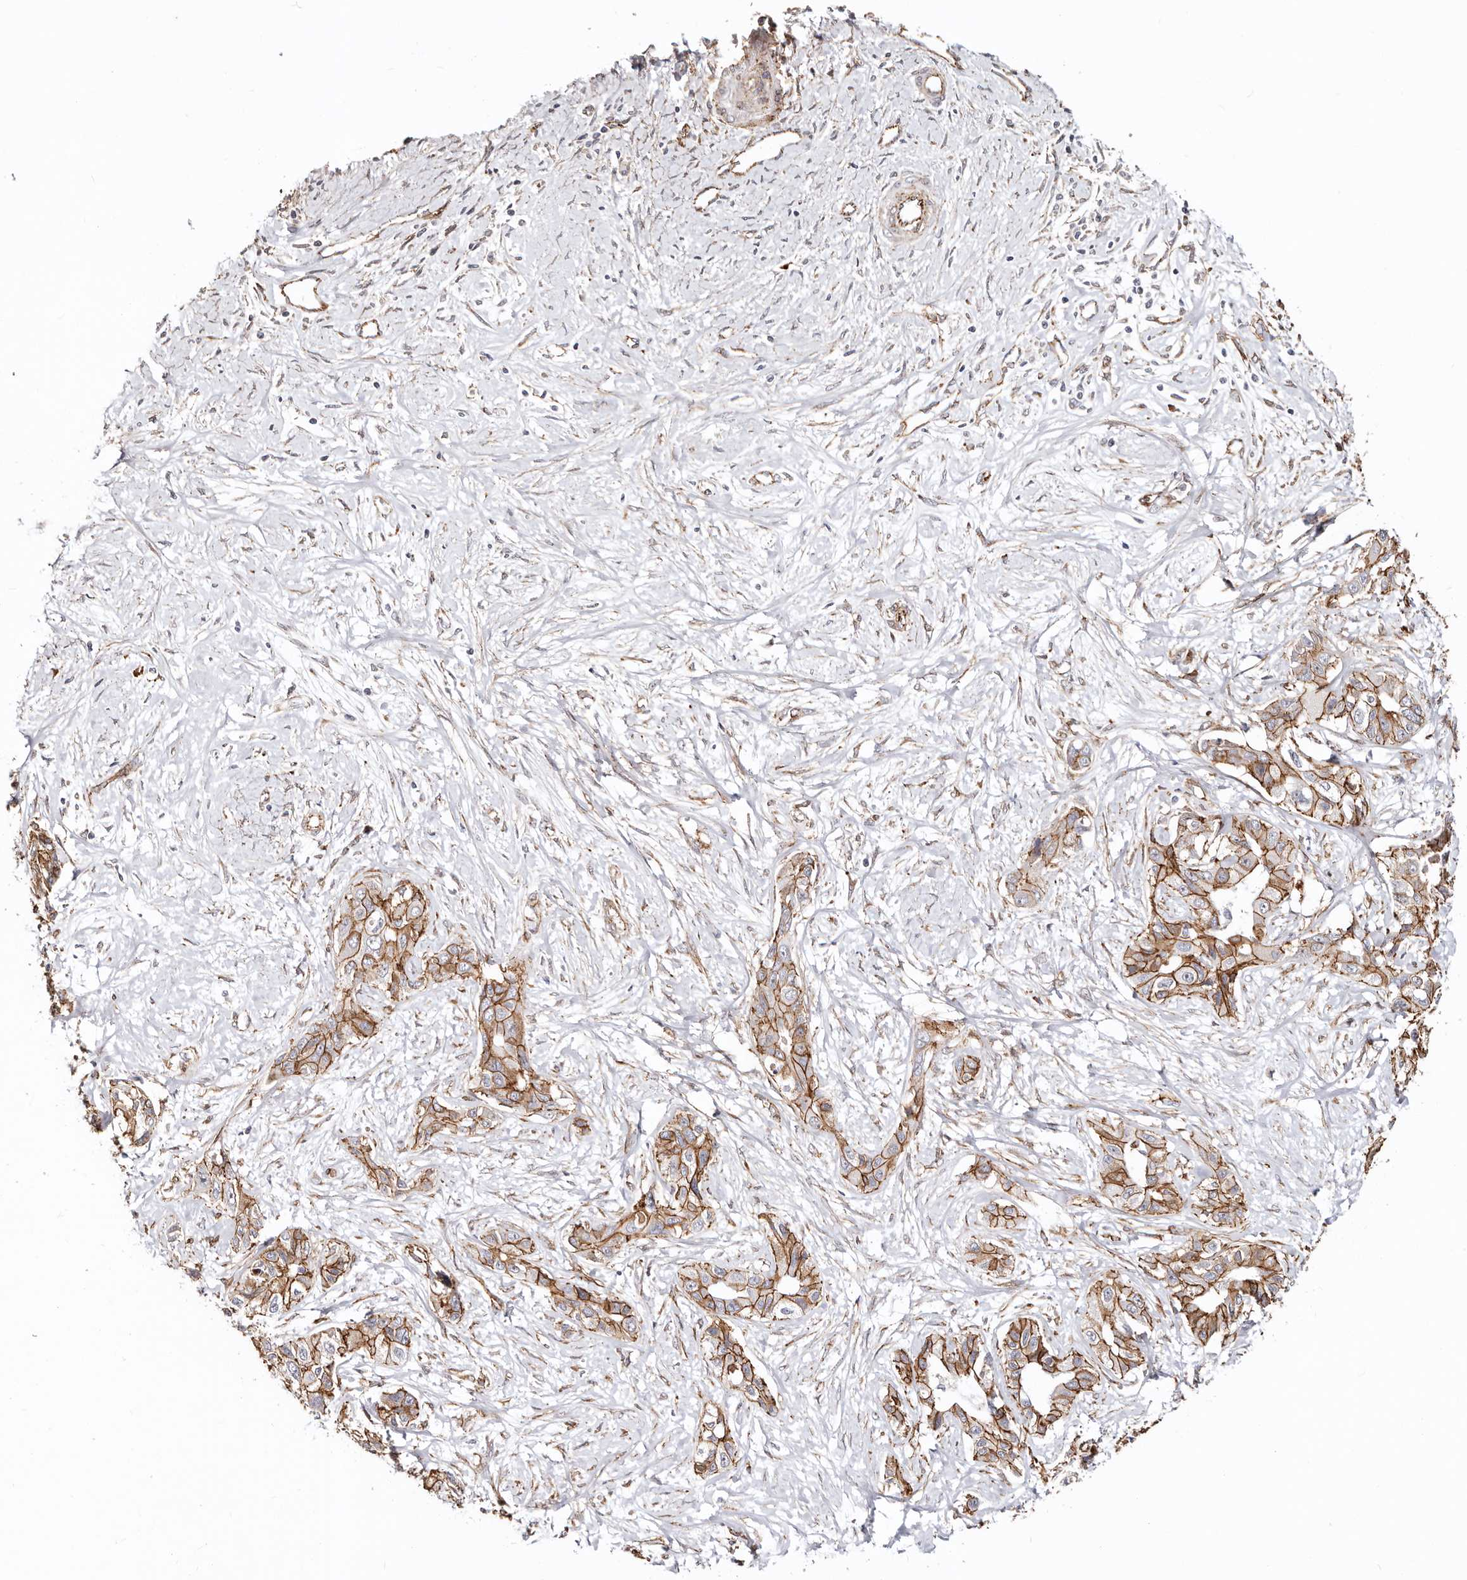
{"staining": {"intensity": "strong", "quantity": ">75%", "location": "cytoplasmic/membranous"}, "tissue": "liver cancer", "cell_type": "Tumor cells", "image_type": "cancer", "snomed": [{"axis": "morphology", "description": "Cholangiocarcinoma"}, {"axis": "topography", "description": "Liver"}], "caption": "An immunohistochemistry micrograph of neoplastic tissue is shown. Protein staining in brown highlights strong cytoplasmic/membranous positivity in liver cancer (cholangiocarcinoma) within tumor cells. Nuclei are stained in blue.", "gene": "CTNNB1", "patient": {"sex": "male", "age": 59}}